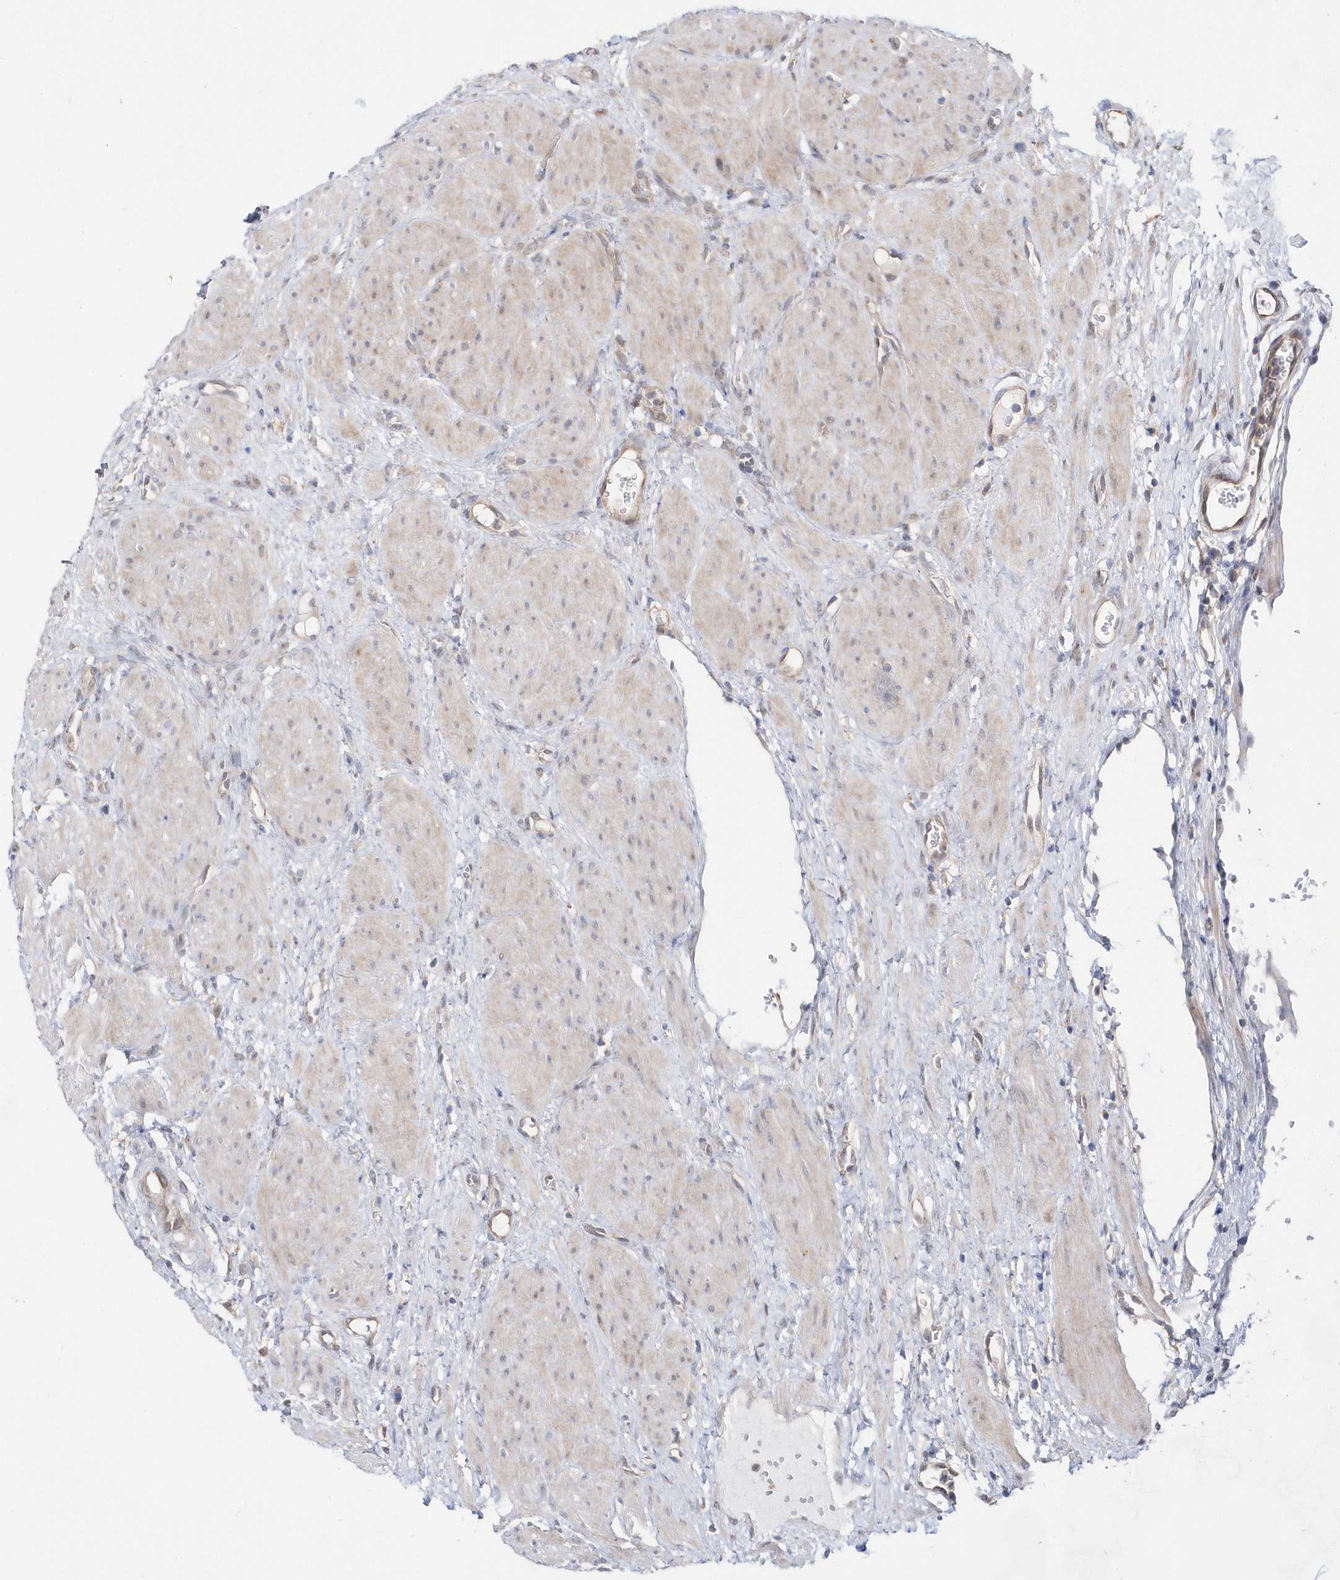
{"staining": {"intensity": "weak", "quantity": "<25%", "location": "cytoplasmic/membranous"}, "tissue": "ovary", "cell_type": "Ovarian stroma cells", "image_type": "normal", "snomed": [{"axis": "morphology", "description": "Normal tissue, NOS"}, {"axis": "morphology", "description": "Cyst, NOS"}, {"axis": "topography", "description": "Ovary"}], "caption": "Image shows no protein staining in ovarian stroma cells of normal ovary.", "gene": "BDH2", "patient": {"sex": "female", "age": 33}}